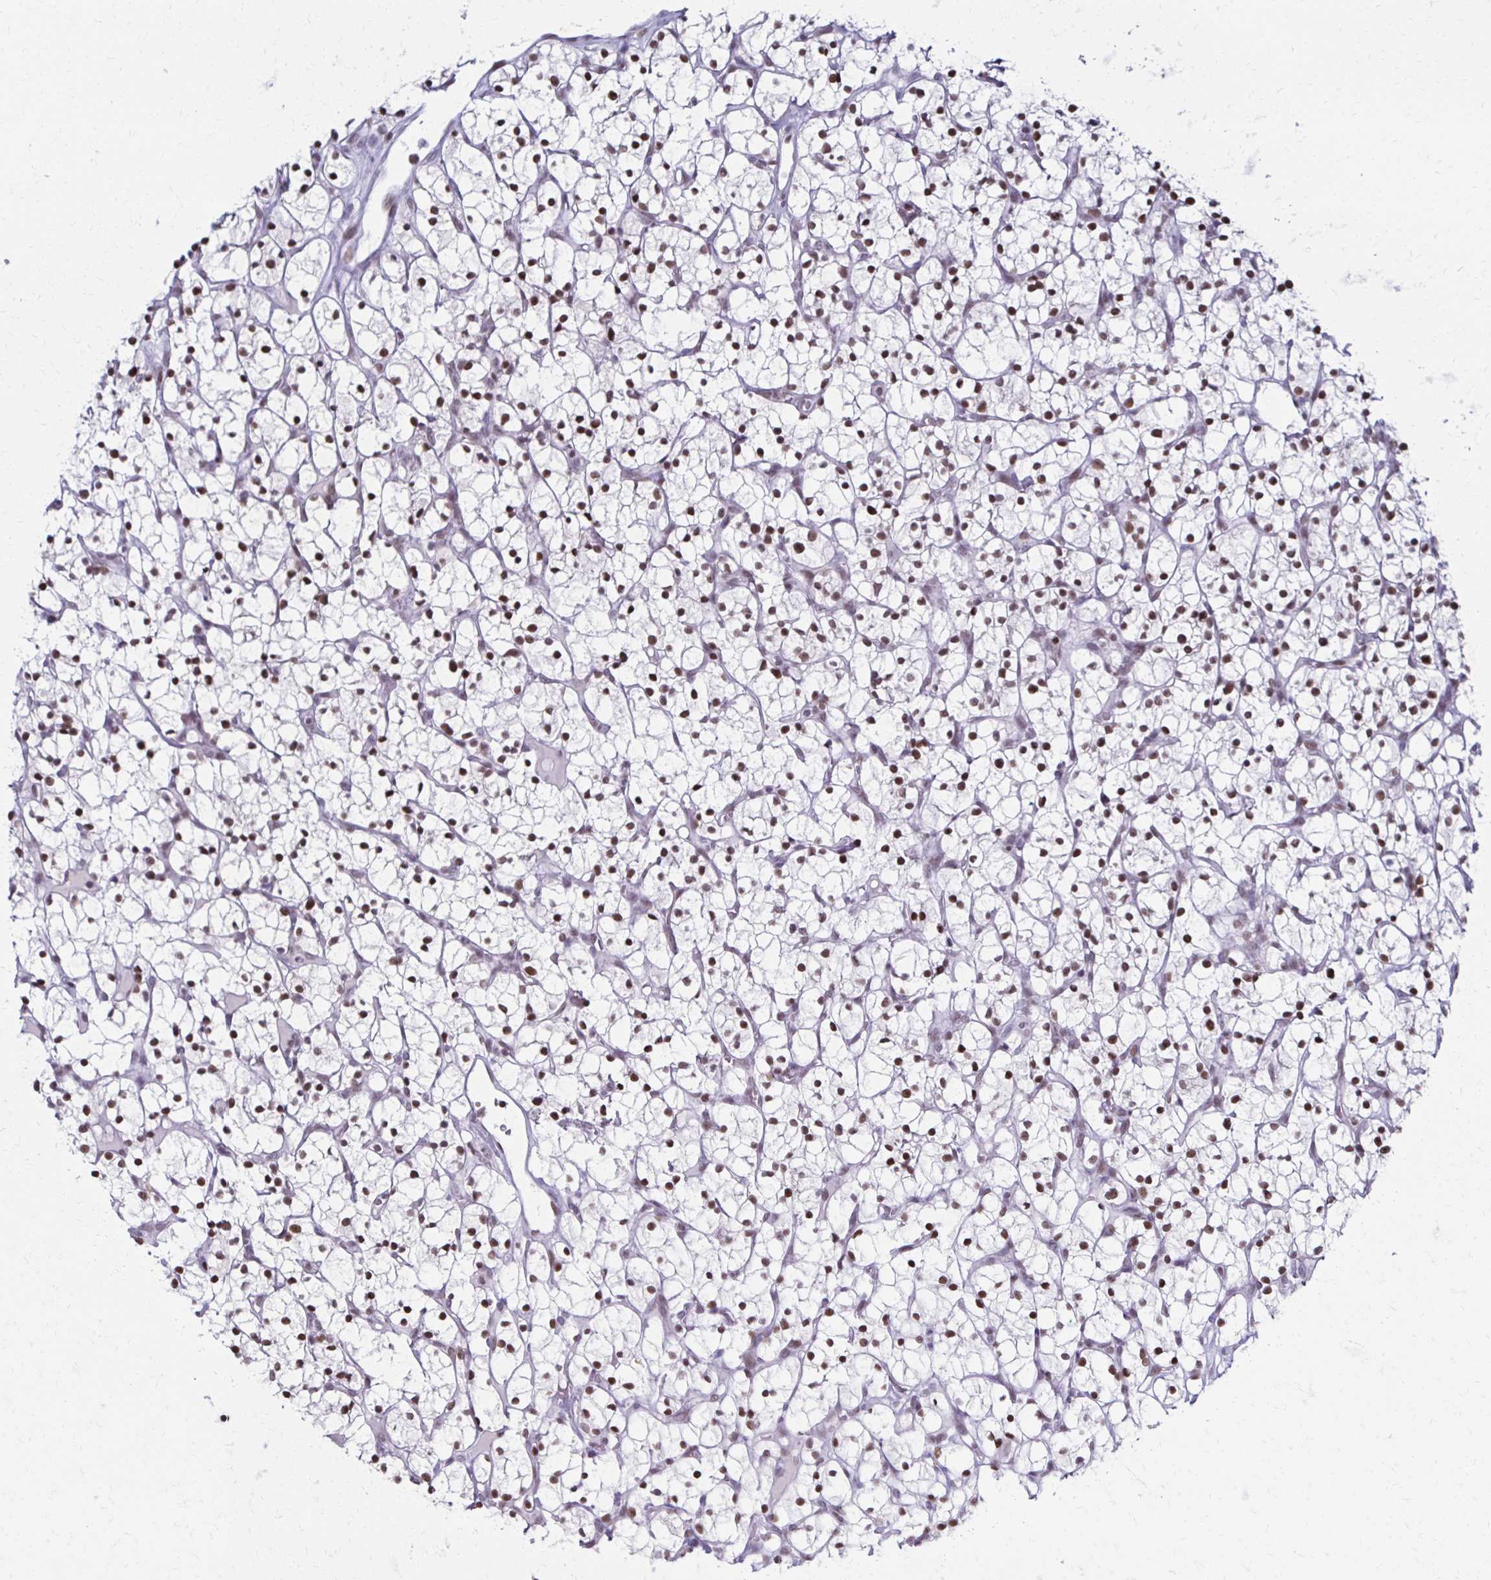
{"staining": {"intensity": "moderate", "quantity": "25%-75%", "location": "nuclear"}, "tissue": "renal cancer", "cell_type": "Tumor cells", "image_type": "cancer", "snomed": [{"axis": "morphology", "description": "Adenocarcinoma, NOS"}, {"axis": "topography", "description": "Kidney"}], "caption": "Renal adenocarcinoma stained for a protein (brown) demonstrates moderate nuclear positive staining in about 25%-75% of tumor cells.", "gene": "IRF7", "patient": {"sex": "female", "age": 64}}